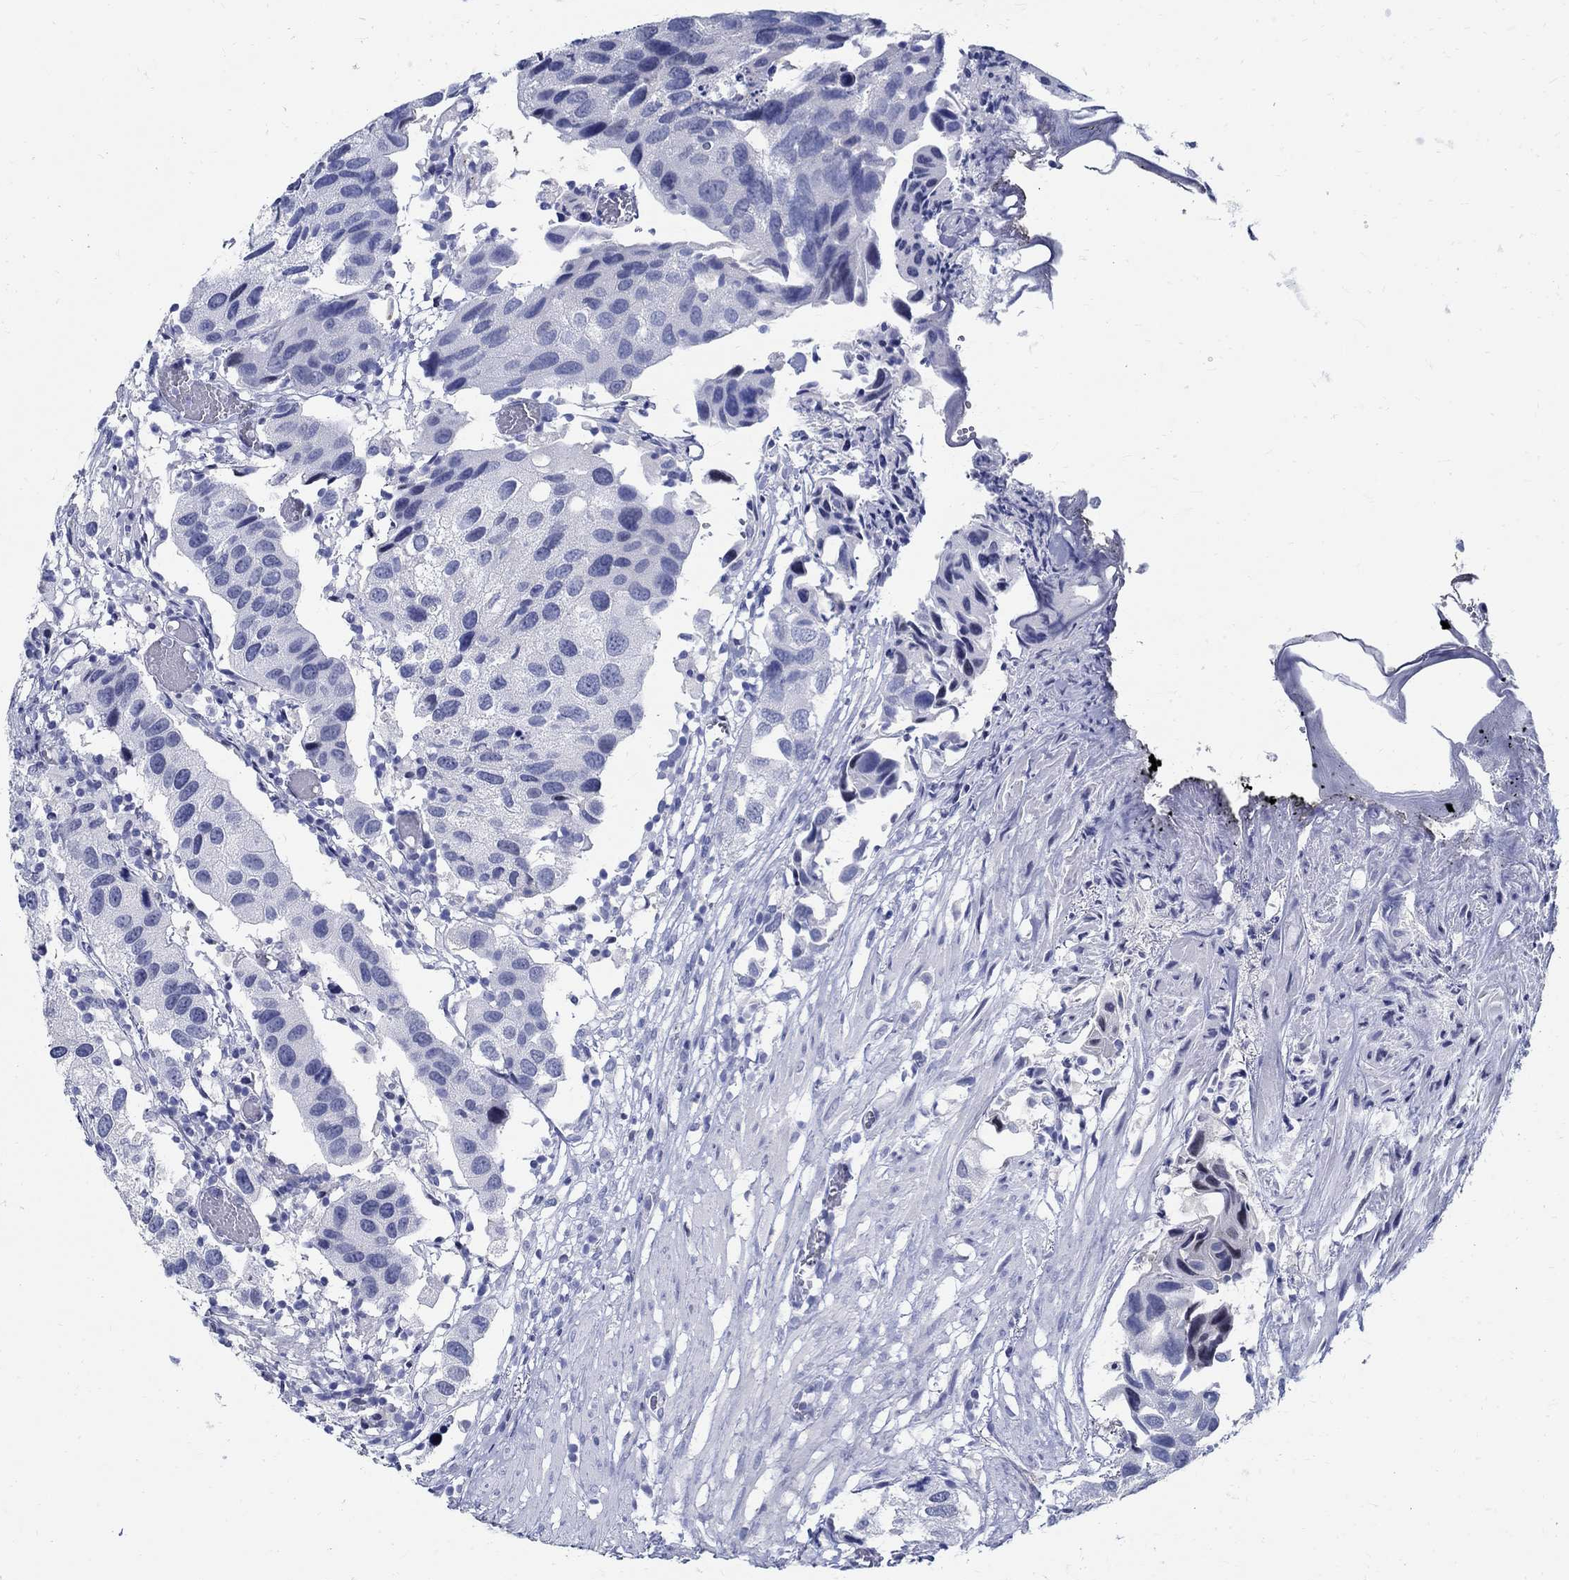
{"staining": {"intensity": "negative", "quantity": "none", "location": "none"}, "tissue": "urothelial cancer", "cell_type": "Tumor cells", "image_type": "cancer", "snomed": [{"axis": "morphology", "description": "Urothelial carcinoma, High grade"}, {"axis": "topography", "description": "Urinary bladder"}], "caption": "Histopathology image shows no significant protein expression in tumor cells of urothelial cancer.", "gene": "BSPRY", "patient": {"sex": "male", "age": 79}}